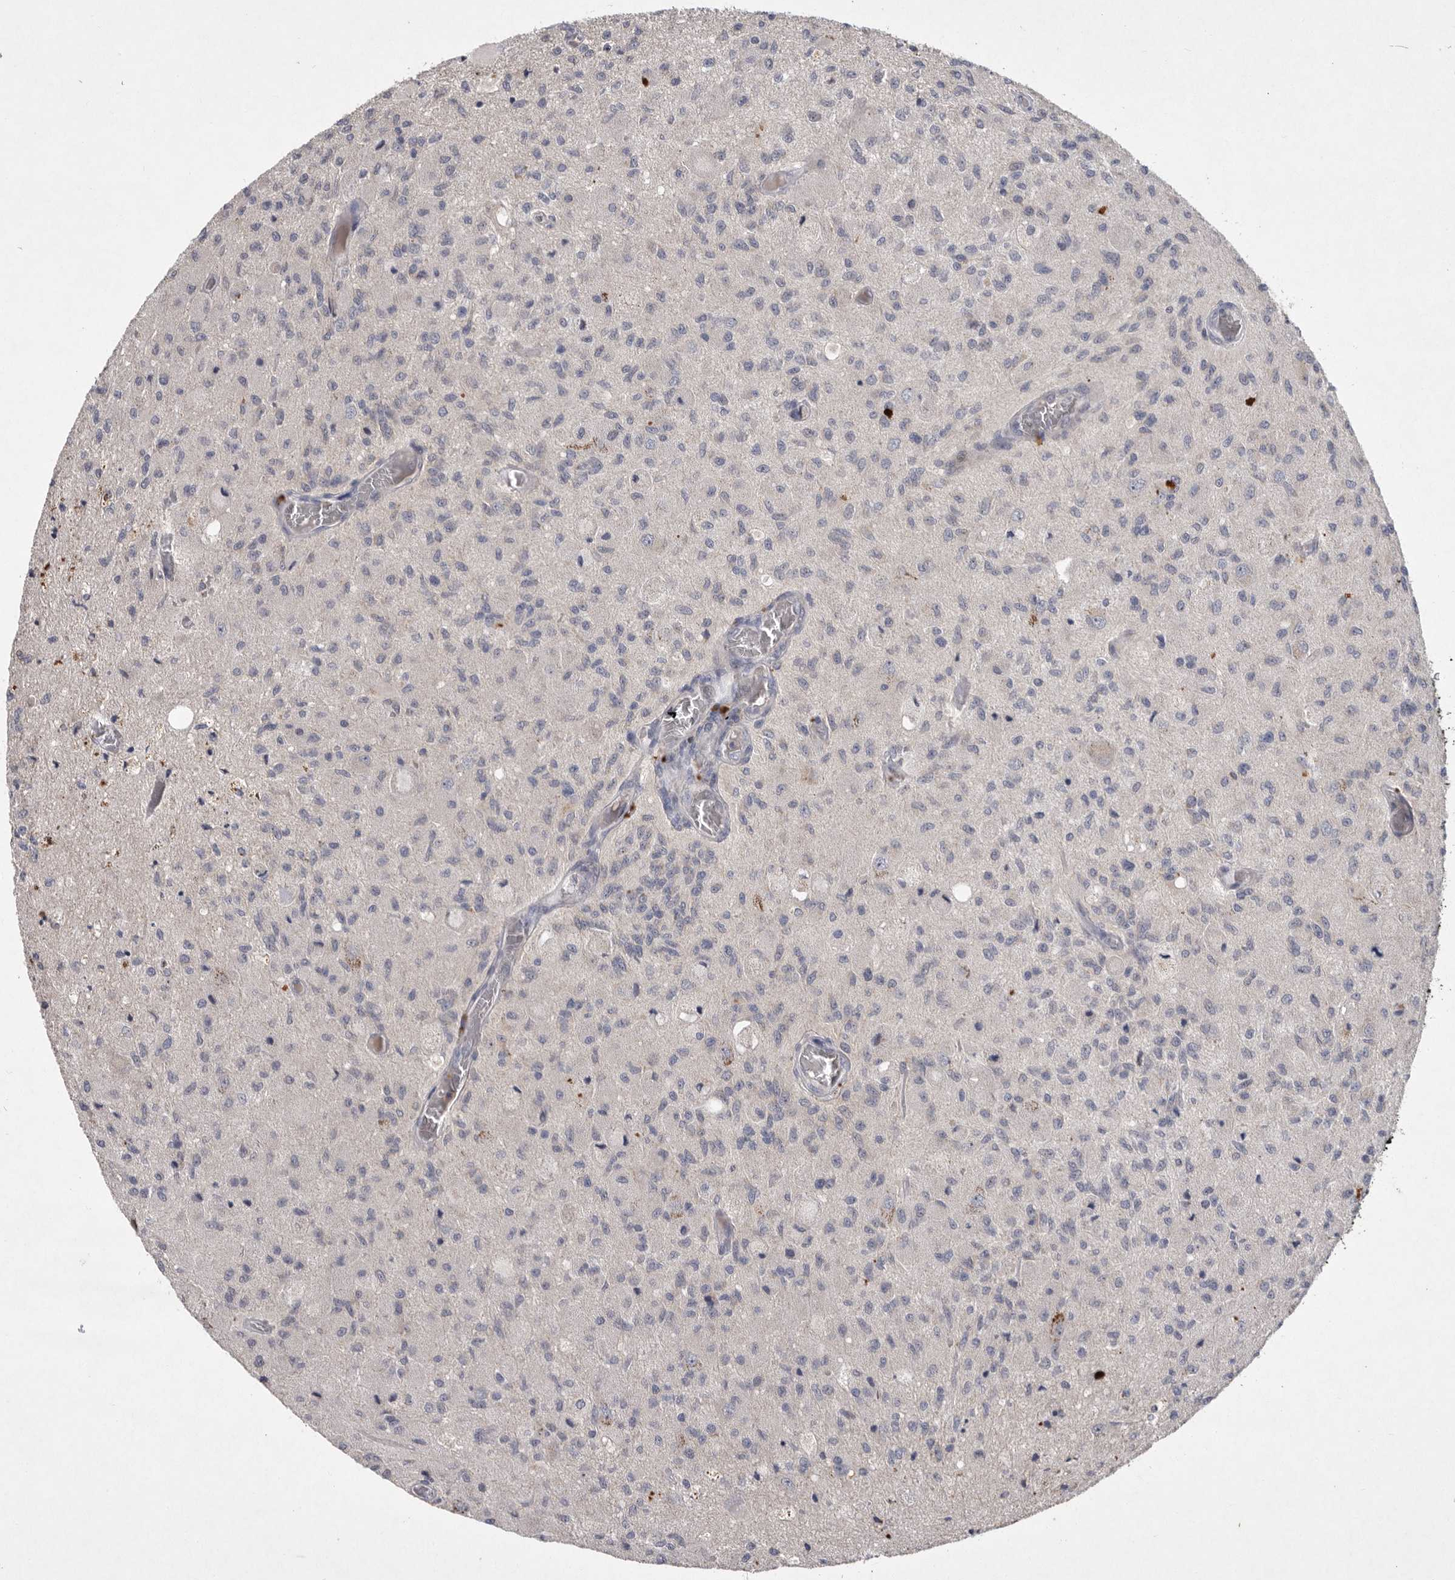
{"staining": {"intensity": "negative", "quantity": "none", "location": "none"}, "tissue": "glioma", "cell_type": "Tumor cells", "image_type": "cancer", "snomed": [{"axis": "morphology", "description": "Normal tissue, NOS"}, {"axis": "morphology", "description": "Glioma, malignant, High grade"}, {"axis": "topography", "description": "Cerebral cortex"}], "caption": "Immunohistochemistry (IHC) of malignant glioma (high-grade) shows no expression in tumor cells.", "gene": "TNFSF14", "patient": {"sex": "male", "age": 77}}